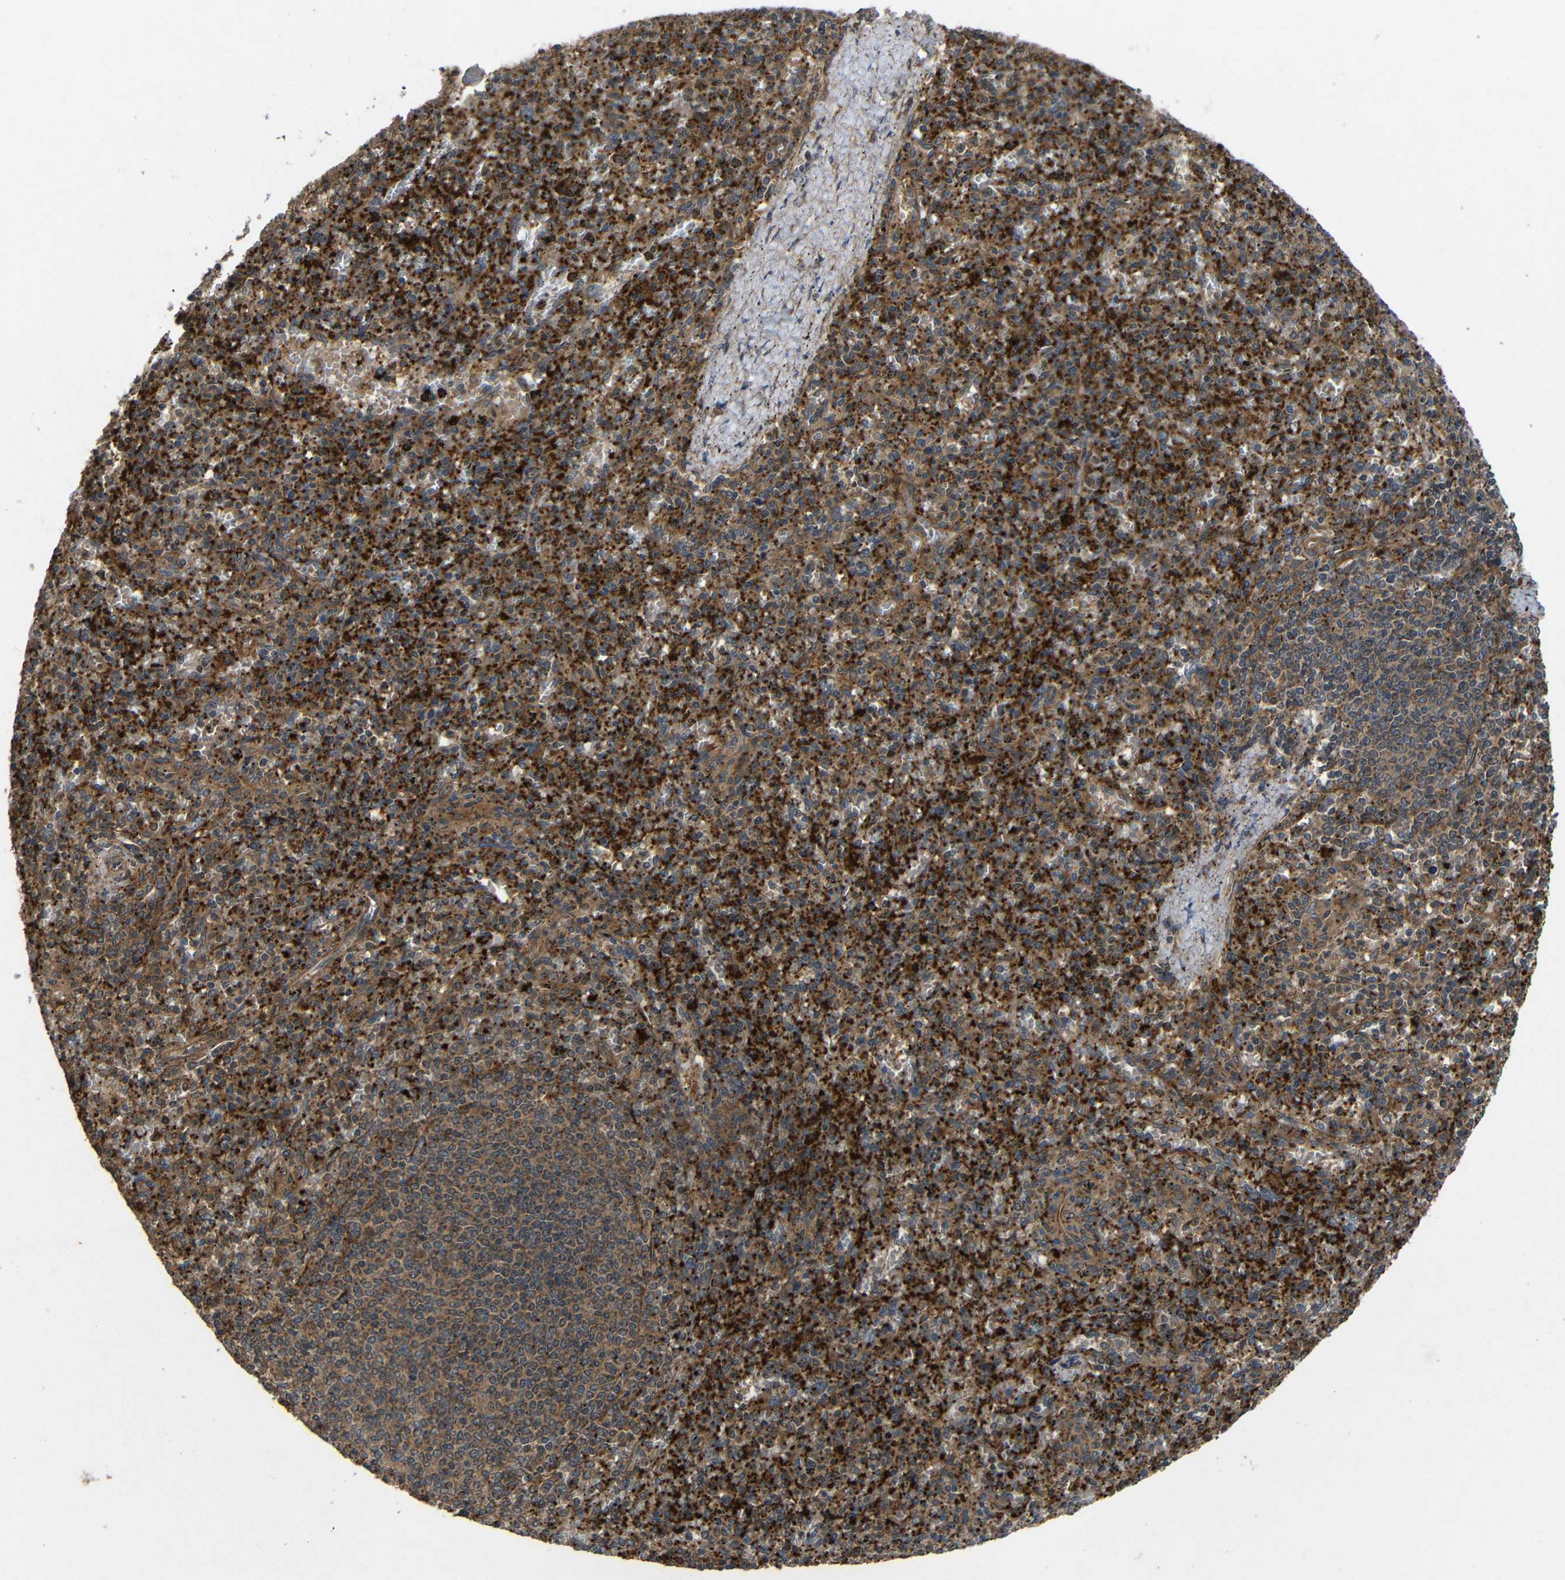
{"staining": {"intensity": "strong", "quantity": ">75%", "location": "cytoplasmic/membranous"}, "tissue": "spleen", "cell_type": "Cells in red pulp", "image_type": "normal", "snomed": [{"axis": "morphology", "description": "Normal tissue, NOS"}, {"axis": "topography", "description": "Spleen"}], "caption": "Immunohistochemical staining of normal human spleen exhibits >75% levels of strong cytoplasmic/membranous protein staining in approximately >75% of cells in red pulp. Using DAB (3,3'-diaminobenzidine) (brown) and hematoxylin (blue) stains, captured at high magnification using brightfield microscopy.", "gene": "EIF2S1", "patient": {"sex": "male", "age": 72}}